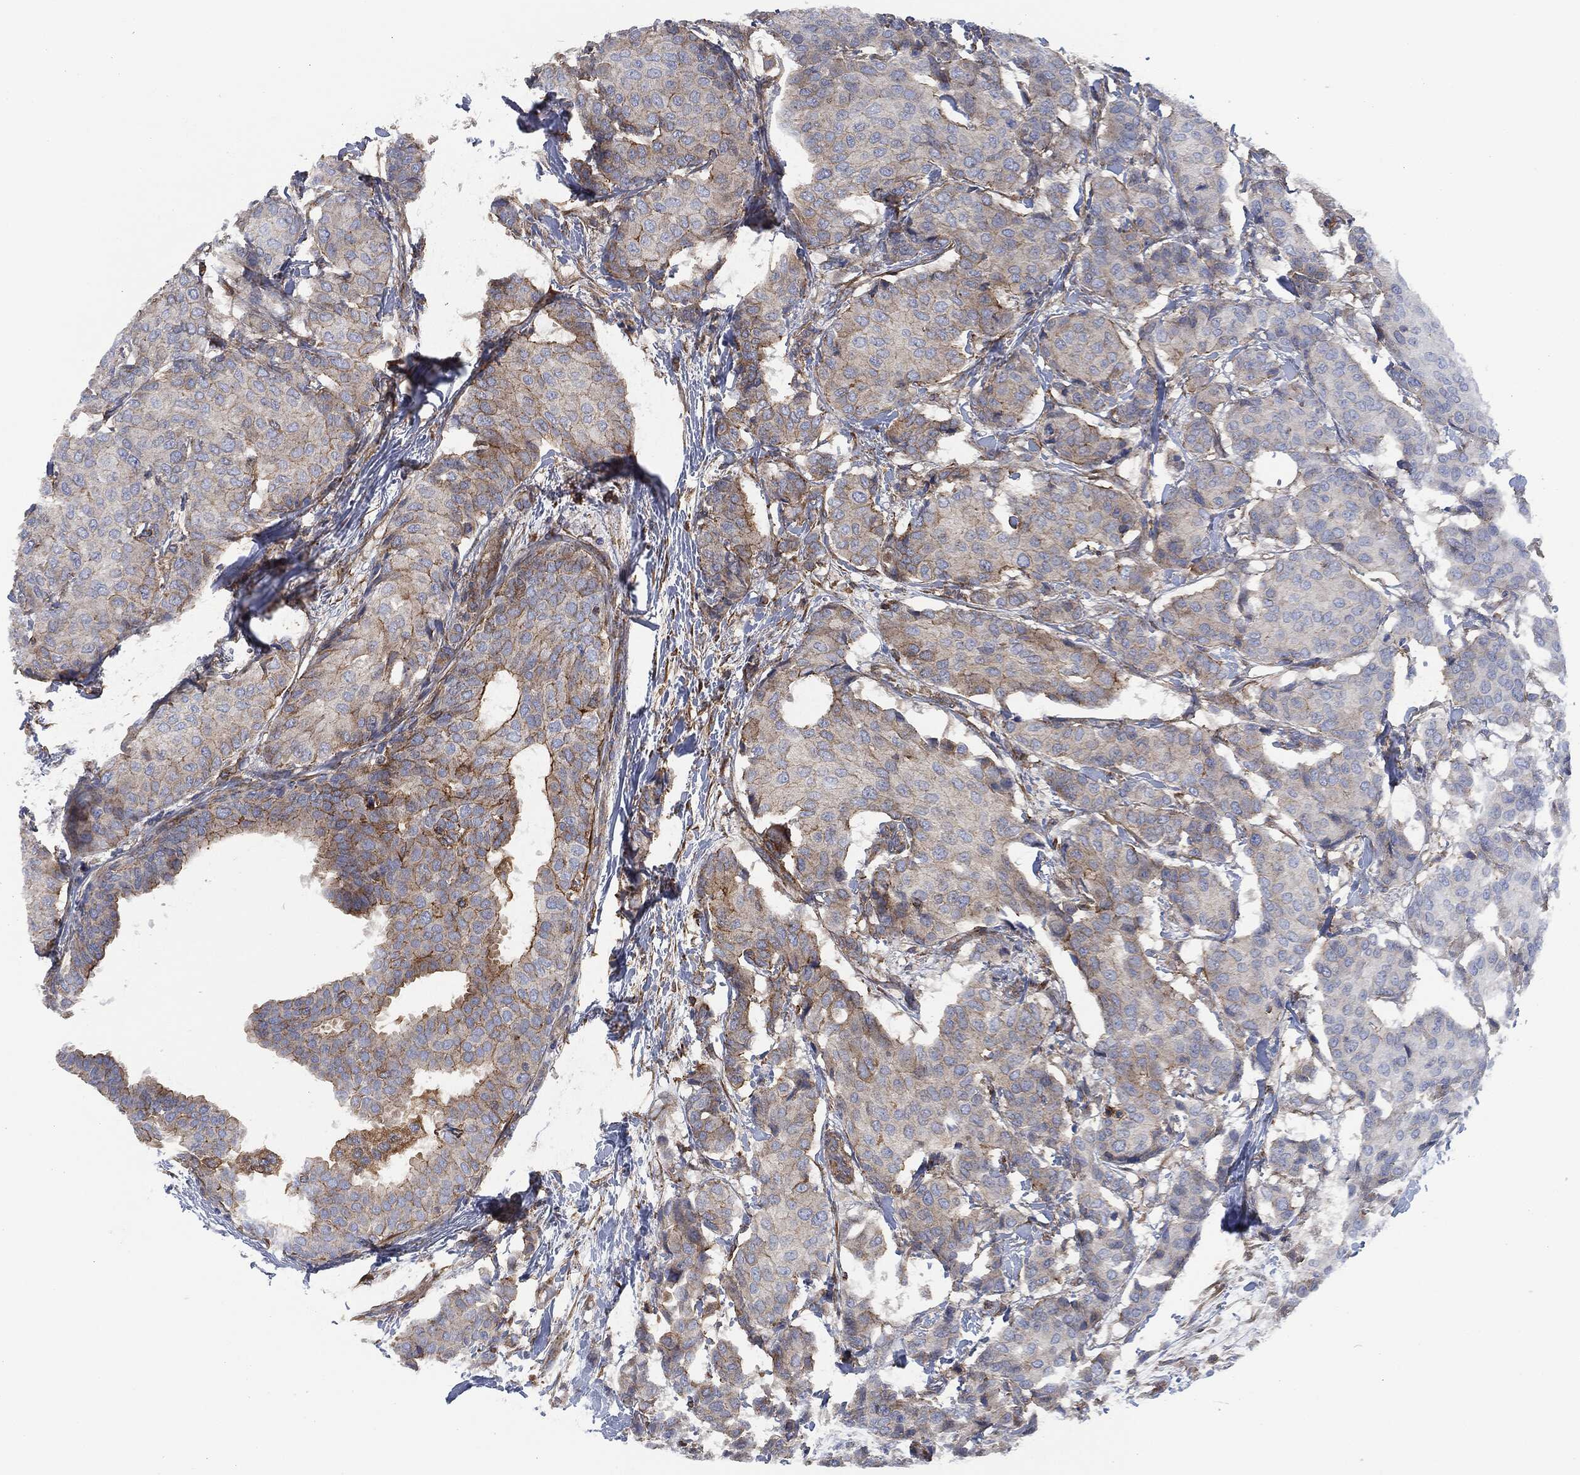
{"staining": {"intensity": "strong", "quantity": "<25%", "location": "cytoplasmic/membranous"}, "tissue": "breast cancer", "cell_type": "Tumor cells", "image_type": "cancer", "snomed": [{"axis": "morphology", "description": "Duct carcinoma"}, {"axis": "topography", "description": "Breast"}], "caption": "DAB immunohistochemical staining of breast cancer exhibits strong cytoplasmic/membranous protein positivity in about <25% of tumor cells. Nuclei are stained in blue.", "gene": "LGALS9", "patient": {"sex": "female", "age": 75}}